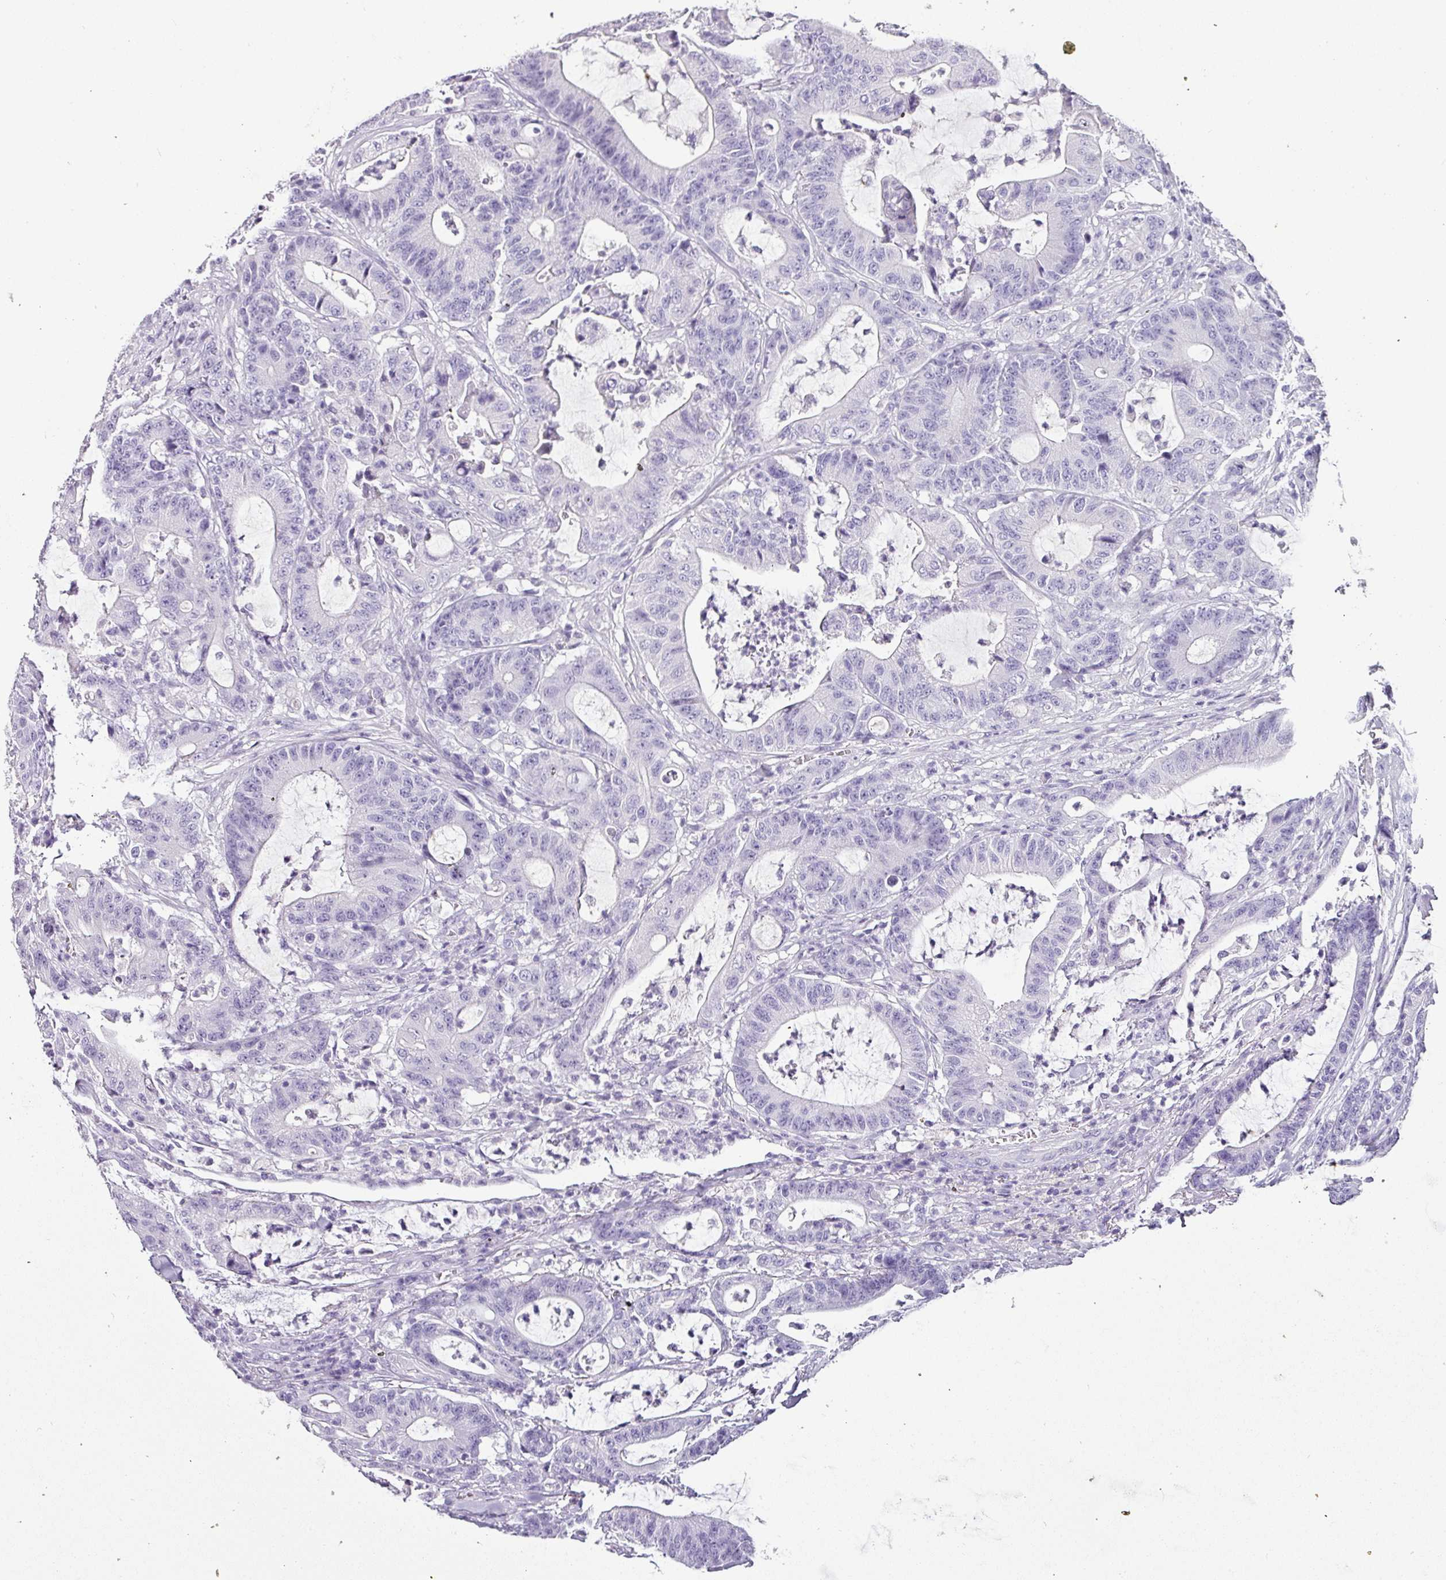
{"staining": {"intensity": "negative", "quantity": "none", "location": "none"}, "tissue": "colorectal cancer", "cell_type": "Tumor cells", "image_type": "cancer", "snomed": [{"axis": "morphology", "description": "Adenocarcinoma, NOS"}, {"axis": "topography", "description": "Colon"}], "caption": "Colorectal adenocarcinoma was stained to show a protein in brown. There is no significant expression in tumor cells. (Stains: DAB immunohistochemistry (IHC) with hematoxylin counter stain, Microscopy: brightfield microscopy at high magnification).", "gene": "NAPSA", "patient": {"sex": "female", "age": 84}}